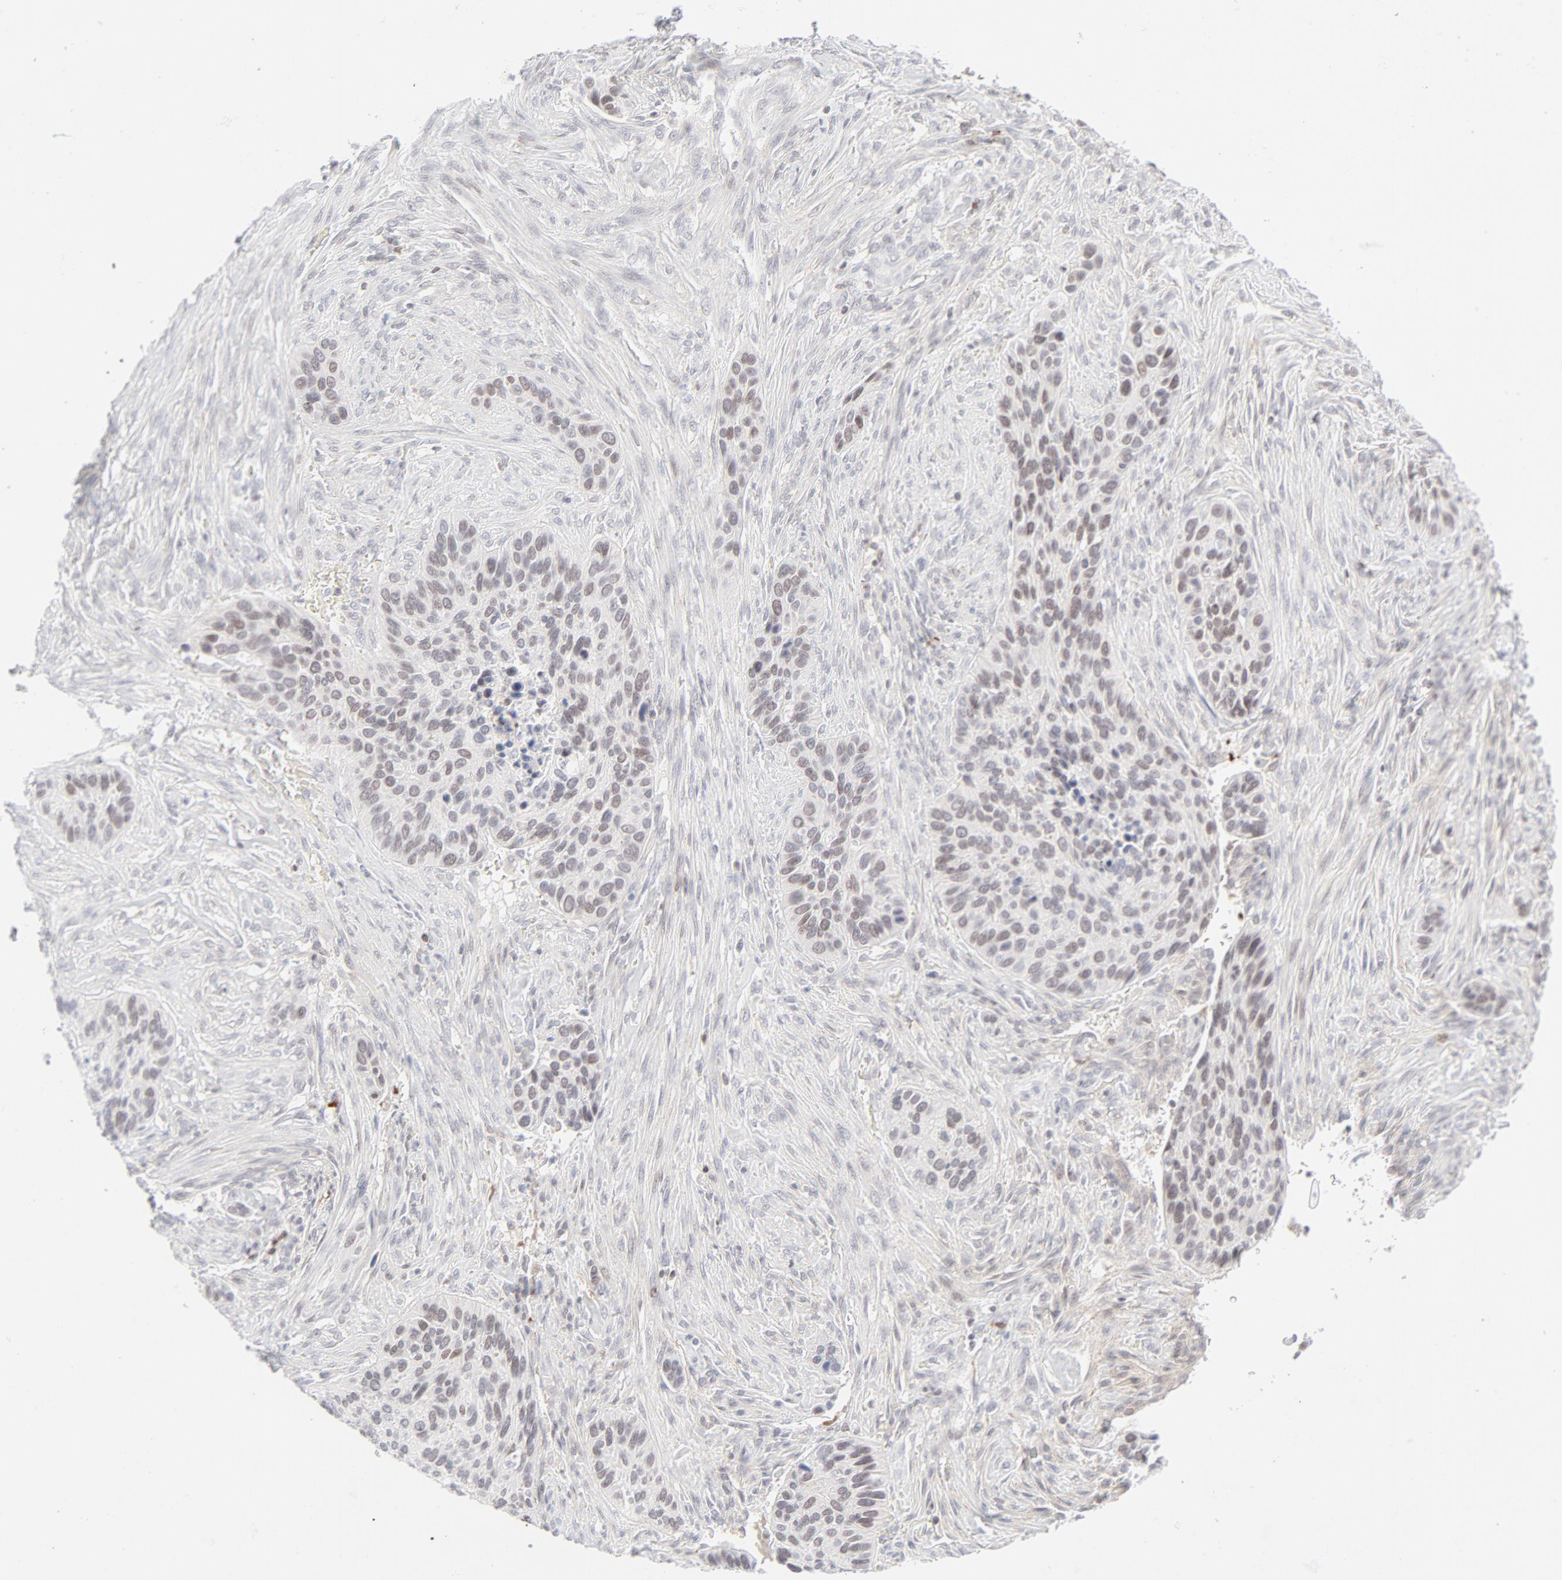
{"staining": {"intensity": "weak", "quantity": "<25%", "location": "nuclear"}, "tissue": "cervical cancer", "cell_type": "Tumor cells", "image_type": "cancer", "snomed": [{"axis": "morphology", "description": "Adenocarcinoma, NOS"}, {"axis": "topography", "description": "Cervix"}], "caption": "Immunohistochemistry histopathology image of neoplastic tissue: human cervical cancer stained with DAB reveals no significant protein staining in tumor cells. Nuclei are stained in blue.", "gene": "PRKCB", "patient": {"sex": "female", "age": 29}}